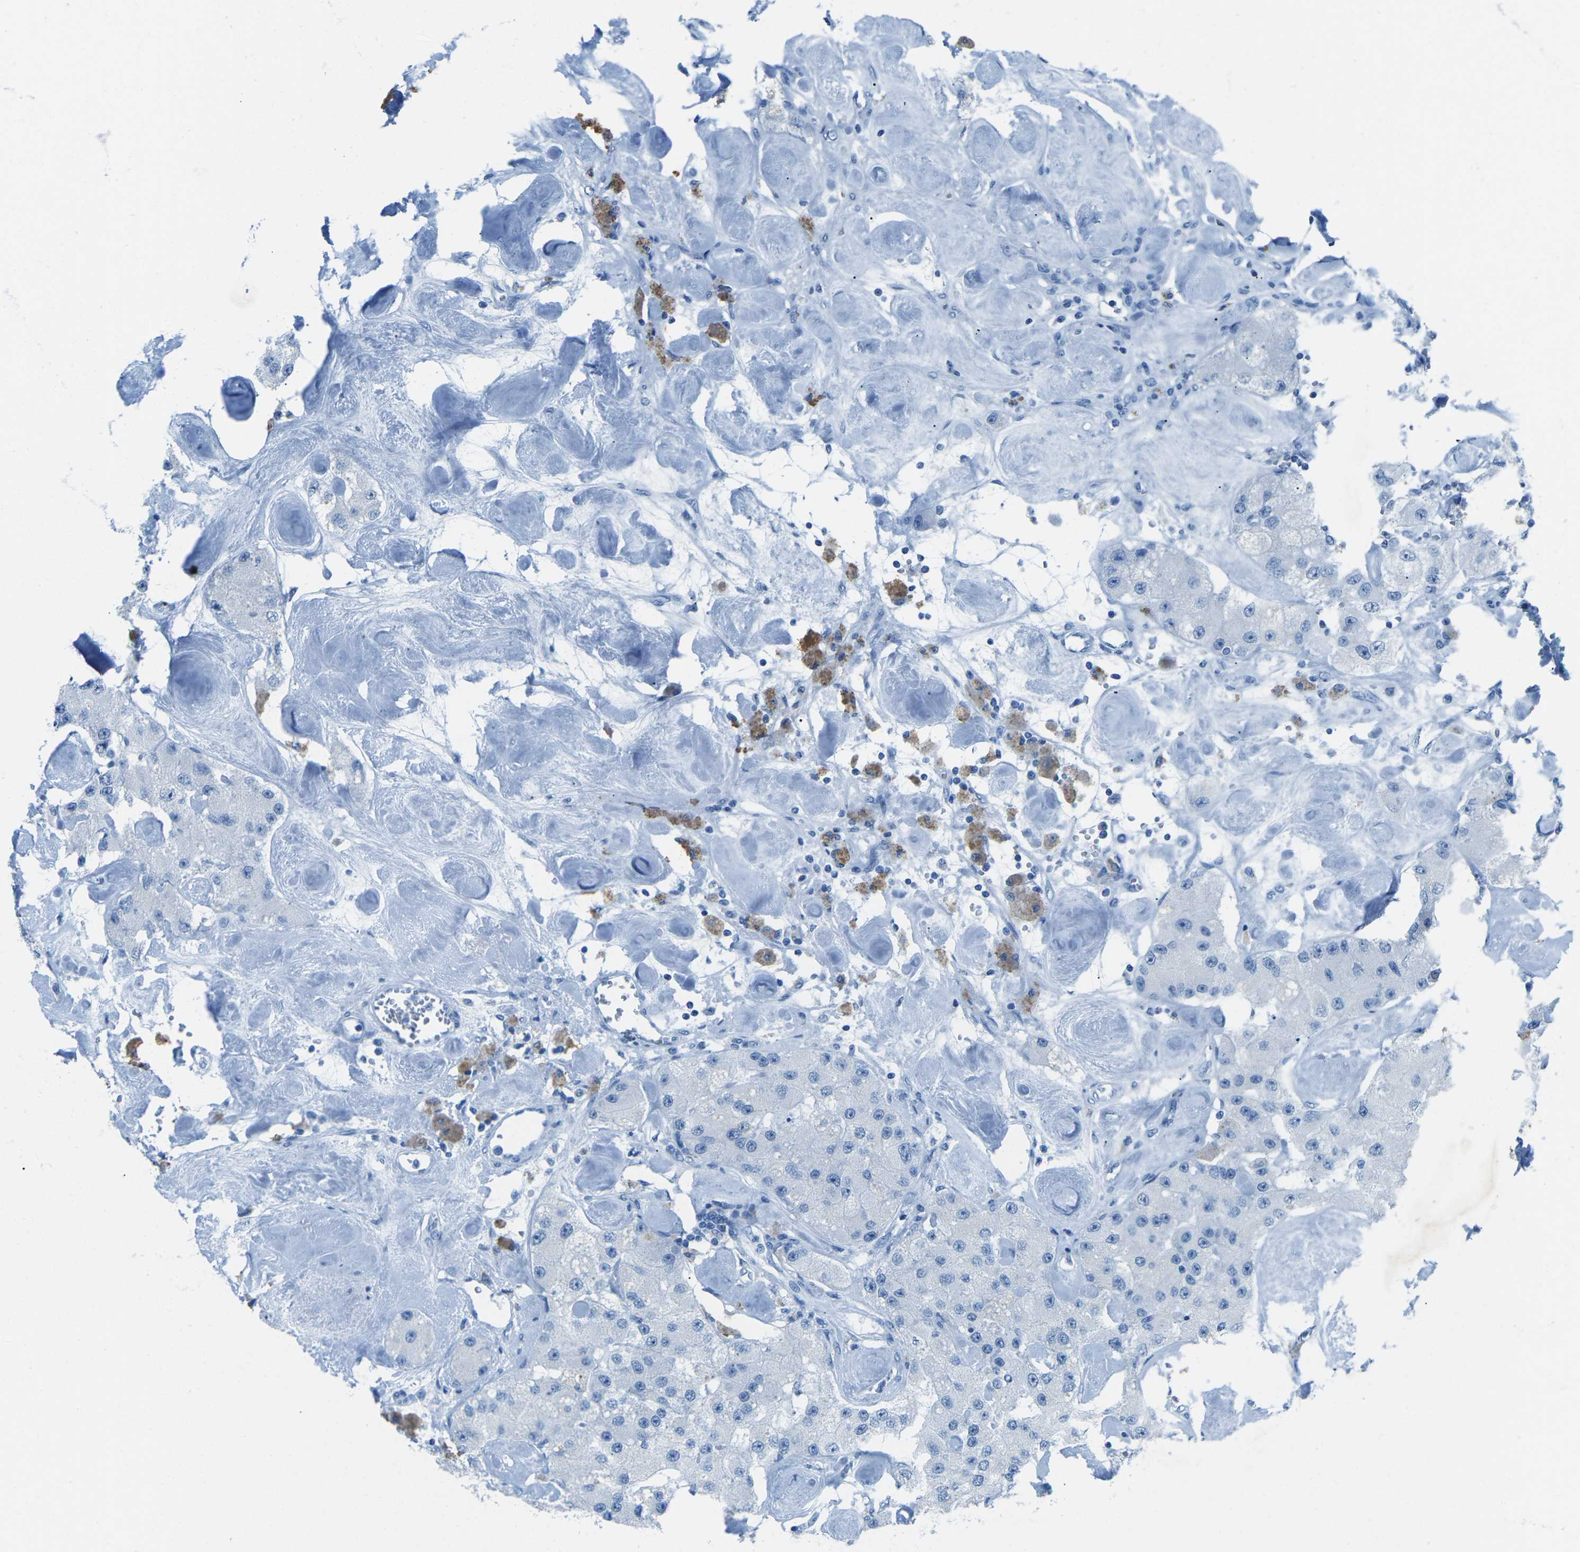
{"staining": {"intensity": "negative", "quantity": "none", "location": "none"}, "tissue": "carcinoid", "cell_type": "Tumor cells", "image_type": "cancer", "snomed": [{"axis": "morphology", "description": "Carcinoid, malignant, NOS"}, {"axis": "topography", "description": "Pancreas"}], "caption": "Protein analysis of malignant carcinoid demonstrates no significant staining in tumor cells. The staining is performed using DAB brown chromogen with nuclei counter-stained in using hematoxylin.", "gene": "MYH8", "patient": {"sex": "male", "age": 41}}